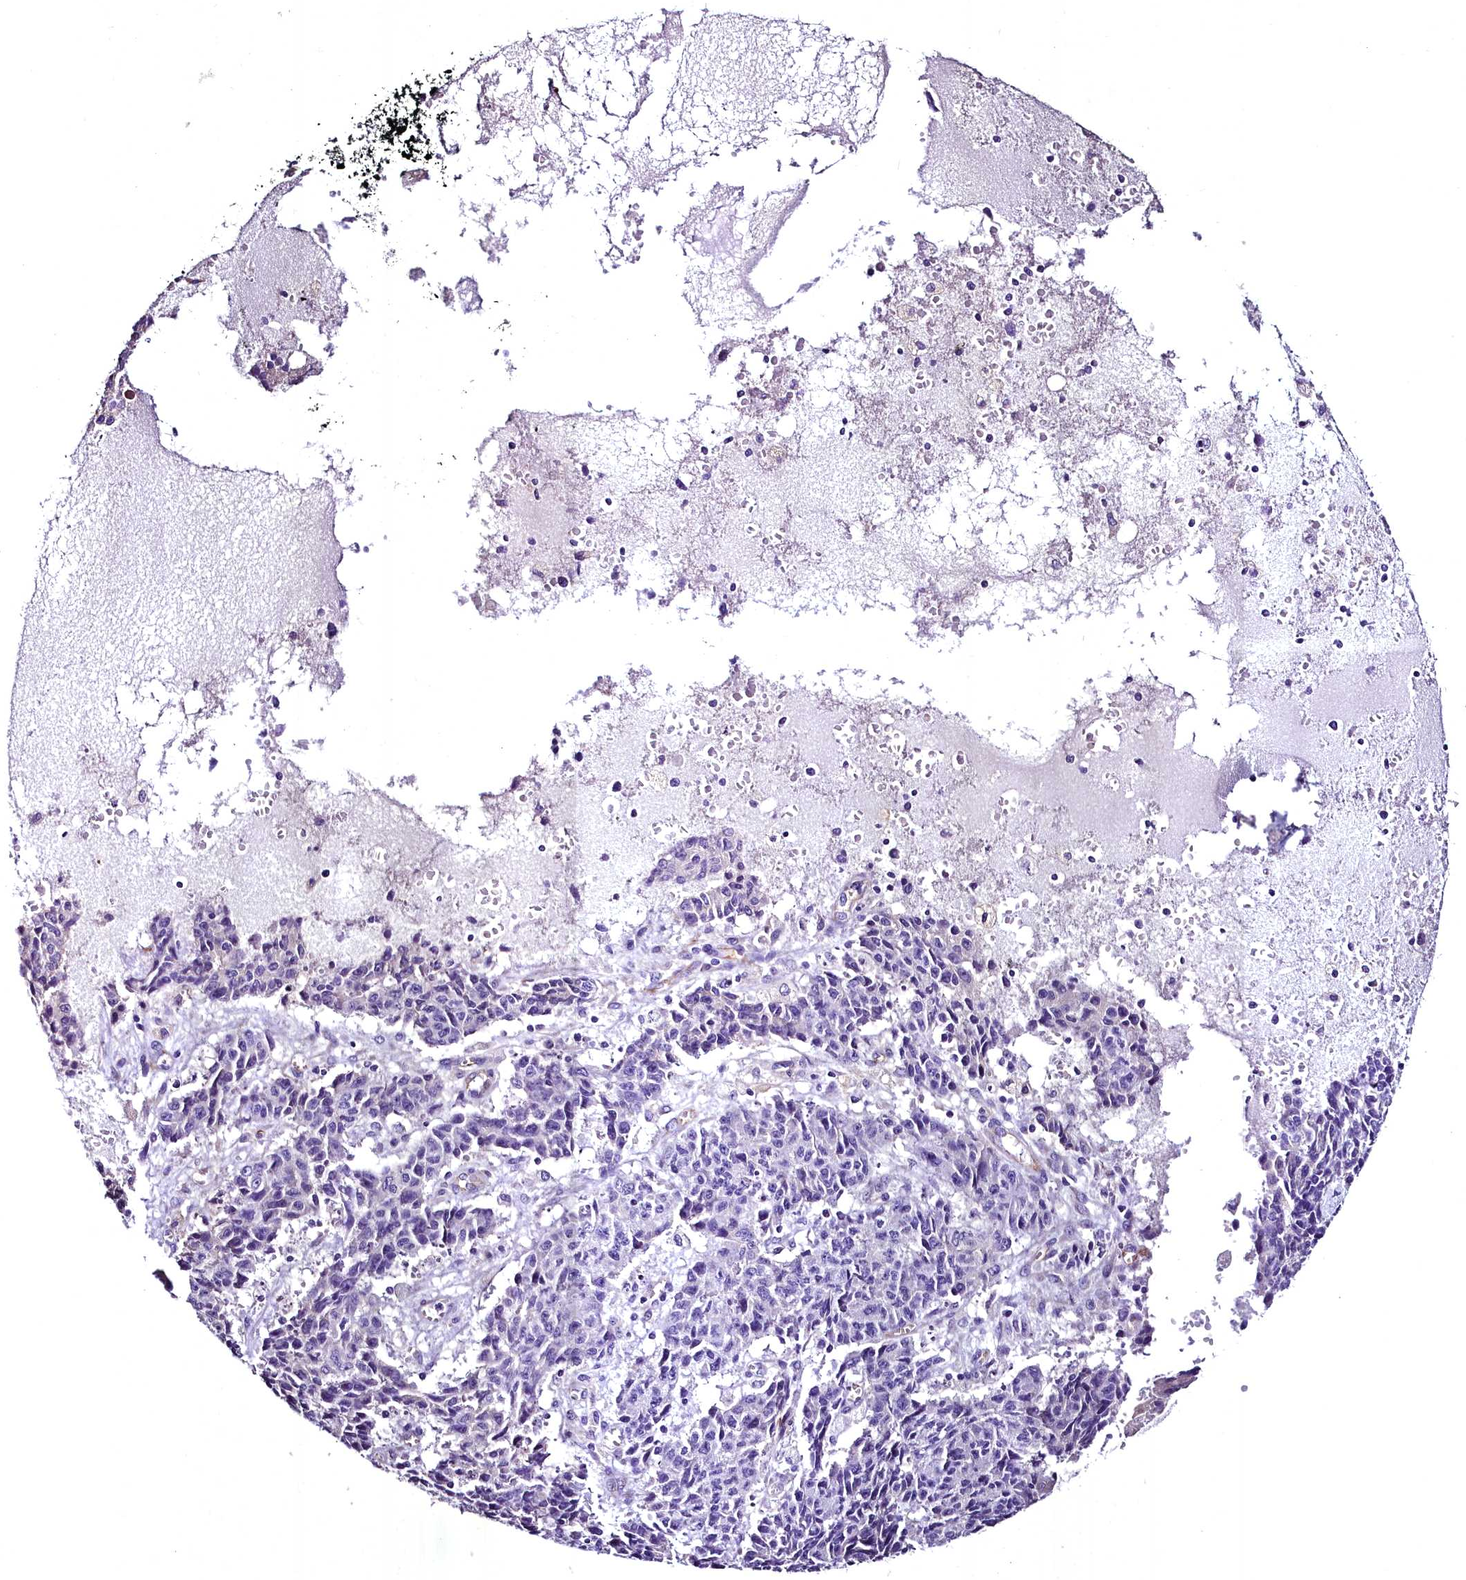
{"staining": {"intensity": "negative", "quantity": "none", "location": "none"}, "tissue": "ovarian cancer", "cell_type": "Tumor cells", "image_type": "cancer", "snomed": [{"axis": "morphology", "description": "Carcinoma, endometroid"}, {"axis": "topography", "description": "Ovary"}], "caption": "This is an IHC photomicrograph of human endometroid carcinoma (ovarian). There is no positivity in tumor cells.", "gene": "MS4A18", "patient": {"sex": "female", "age": 42}}